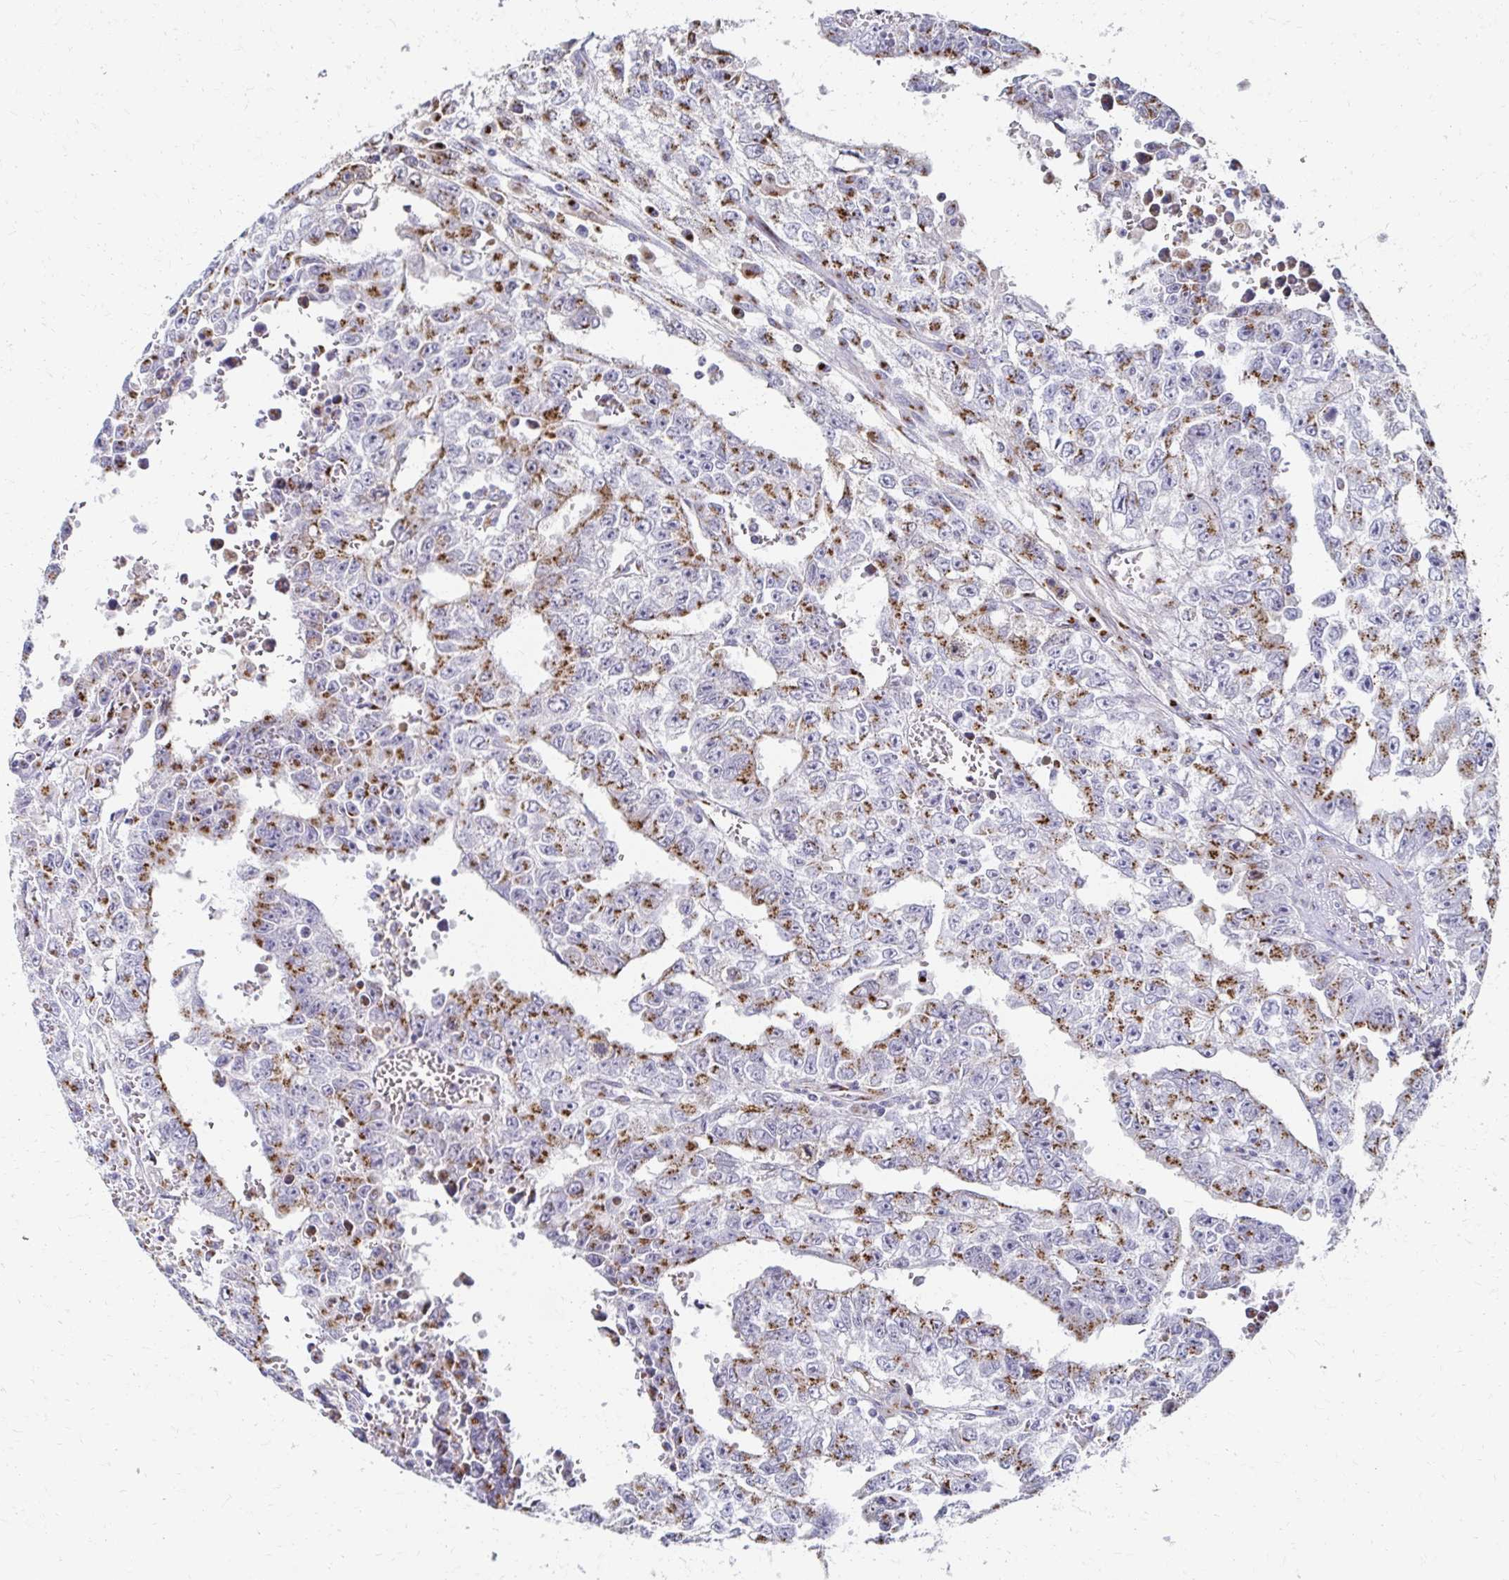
{"staining": {"intensity": "moderate", "quantity": "25%-75%", "location": "cytoplasmic/membranous"}, "tissue": "testis cancer", "cell_type": "Tumor cells", "image_type": "cancer", "snomed": [{"axis": "morphology", "description": "Carcinoma, Embryonal, NOS"}, {"axis": "morphology", "description": "Teratoma, malignant, NOS"}, {"axis": "topography", "description": "Testis"}], "caption": "Tumor cells demonstrate medium levels of moderate cytoplasmic/membranous positivity in about 25%-75% of cells in human testis cancer (teratoma (malignant)).", "gene": "TM9SF1", "patient": {"sex": "male", "age": 24}}